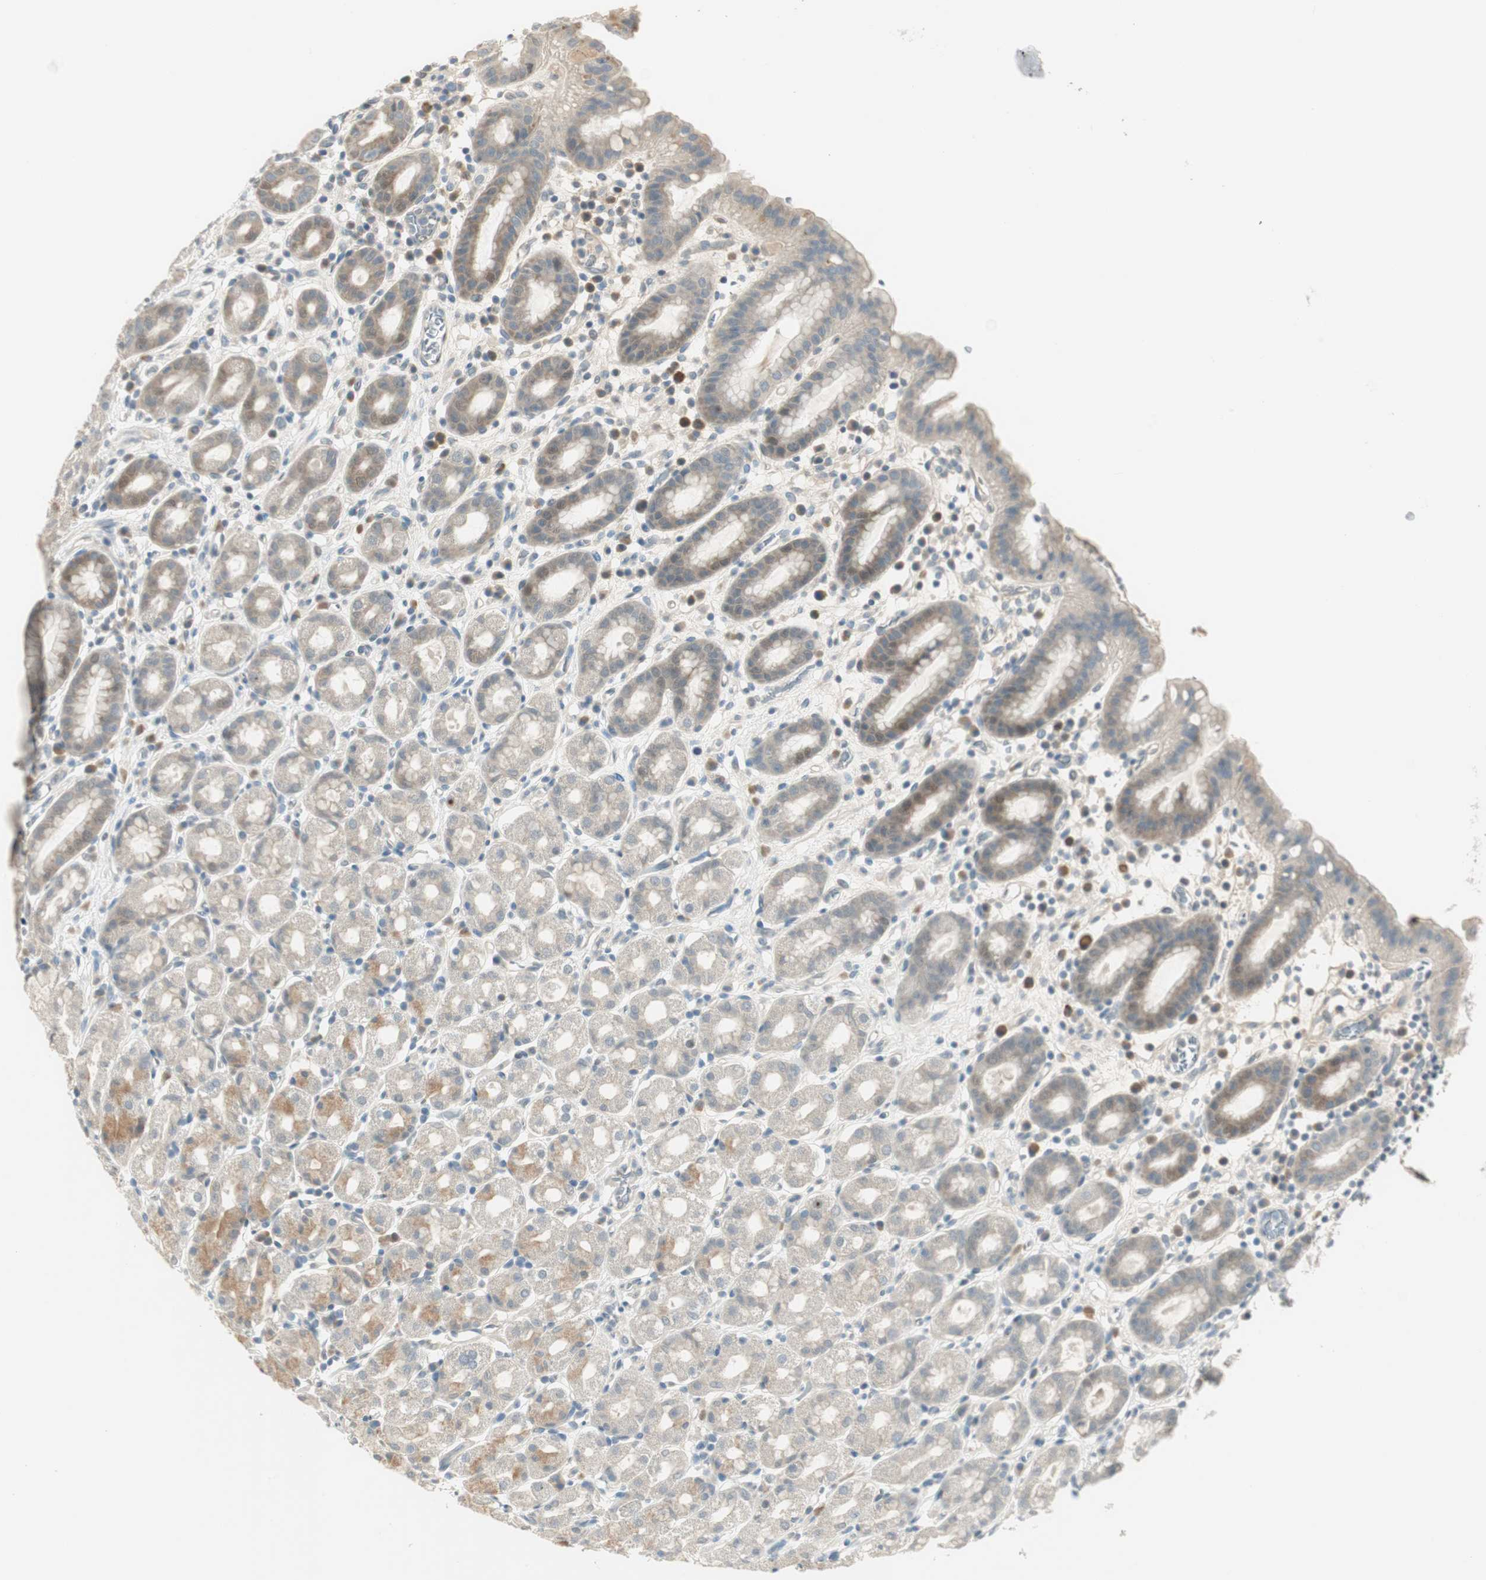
{"staining": {"intensity": "moderate", "quantity": "<25%", "location": "cytoplasmic/membranous"}, "tissue": "stomach", "cell_type": "Glandular cells", "image_type": "normal", "snomed": [{"axis": "morphology", "description": "Normal tissue, NOS"}, {"axis": "topography", "description": "Stomach, upper"}], "caption": "Moderate cytoplasmic/membranous positivity is identified in about <25% of glandular cells in benign stomach.", "gene": "PCDHB15", "patient": {"sex": "male", "age": 68}}